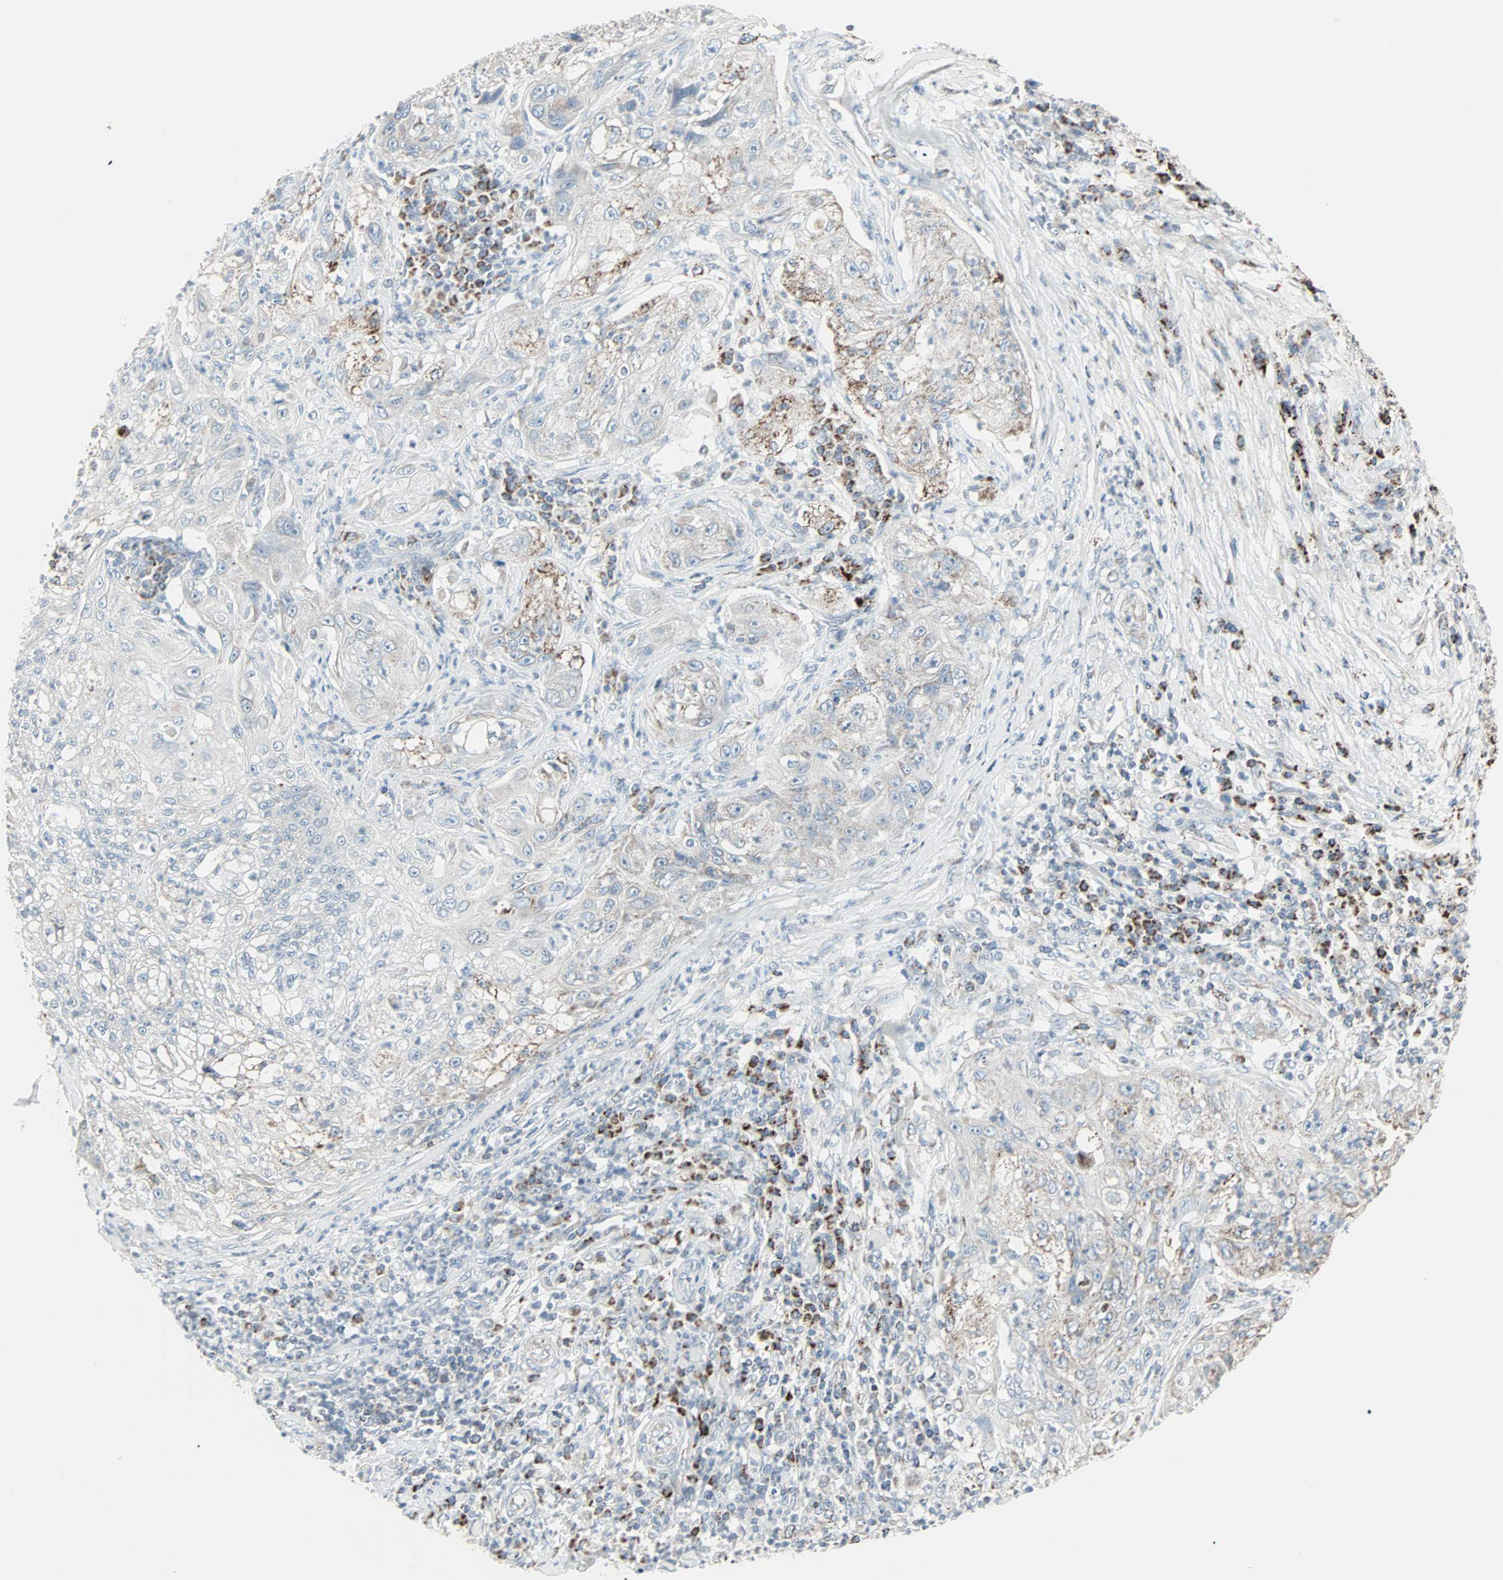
{"staining": {"intensity": "weak", "quantity": "<25%", "location": "cytoplasmic/membranous"}, "tissue": "lung cancer", "cell_type": "Tumor cells", "image_type": "cancer", "snomed": [{"axis": "morphology", "description": "Inflammation, NOS"}, {"axis": "morphology", "description": "Squamous cell carcinoma, NOS"}, {"axis": "topography", "description": "Lymph node"}, {"axis": "topography", "description": "Soft tissue"}, {"axis": "topography", "description": "Lung"}], "caption": "Human lung cancer (squamous cell carcinoma) stained for a protein using immunohistochemistry exhibits no expression in tumor cells.", "gene": "IDH2", "patient": {"sex": "male", "age": 66}}